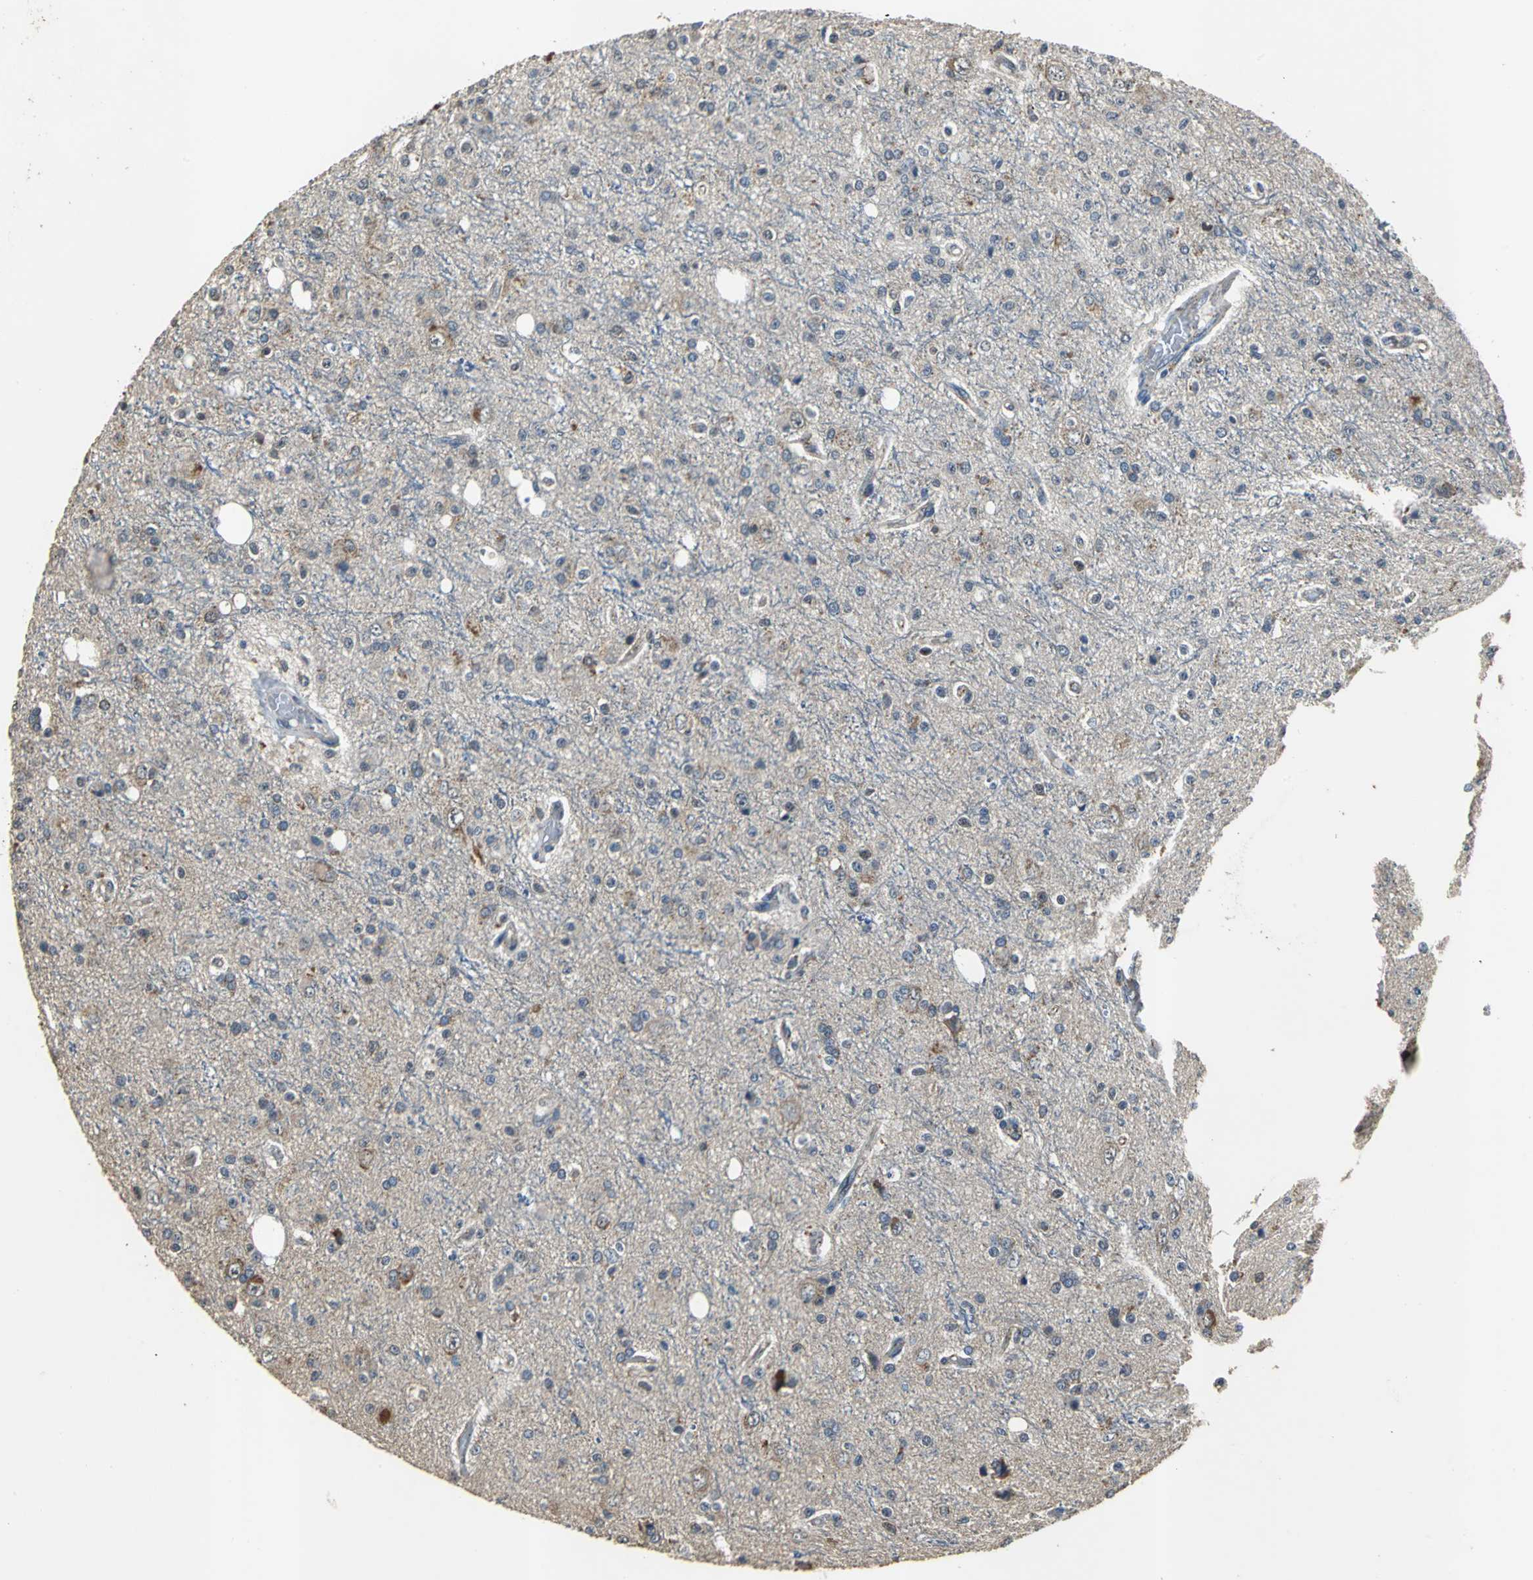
{"staining": {"intensity": "negative", "quantity": "none", "location": "none"}, "tissue": "glioma", "cell_type": "Tumor cells", "image_type": "cancer", "snomed": [{"axis": "morphology", "description": "Glioma, malignant, High grade"}, {"axis": "topography", "description": "Brain"}], "caption": "Immunohistochemistry of human malignant high-grade glioma displays no staining in tumor cells.", "gene": "OCLN", "patient": {"sex": "male", "age": 47}}